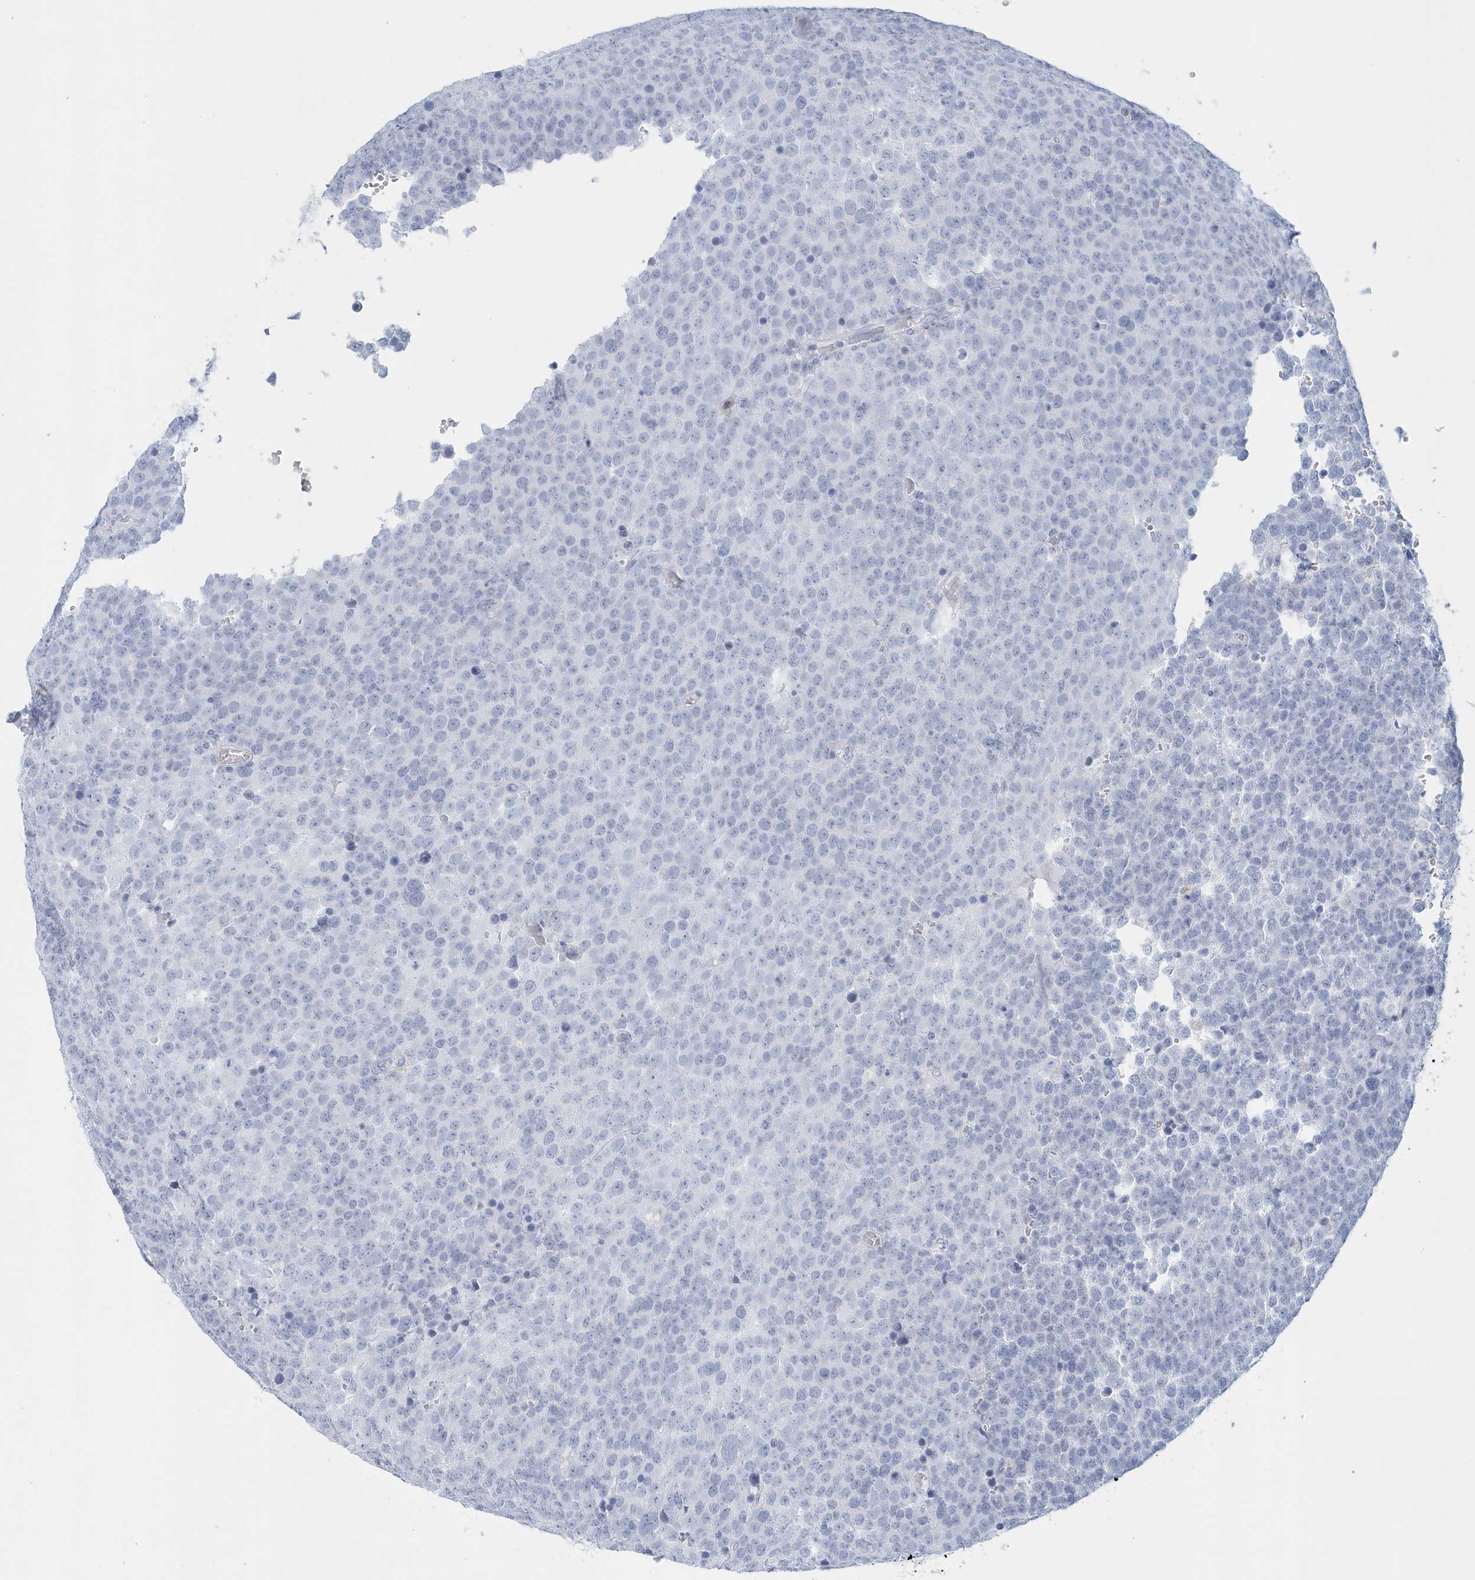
{"staining": {"intensity": "negative", "quantity": "none", "location": "none"}, "tissue": "testis cancer", "cell_type": "Tumor cells", "image_type": "cancer", "snomed": [{"axis": "morphology", "description": "Seminoma, NOS"}, {"axis": "topography", "description": "Testis"}], "caption": "The histopathology image shows no significant expression in tumor cells of testis cancer (seminoma). Brightfield microscopy of IHC stained with DAB (brown) and hematoxylin (blue), captured at high magnification.", "gene": "PTPRO", "patient": {"sex": "male", "age": 71}}